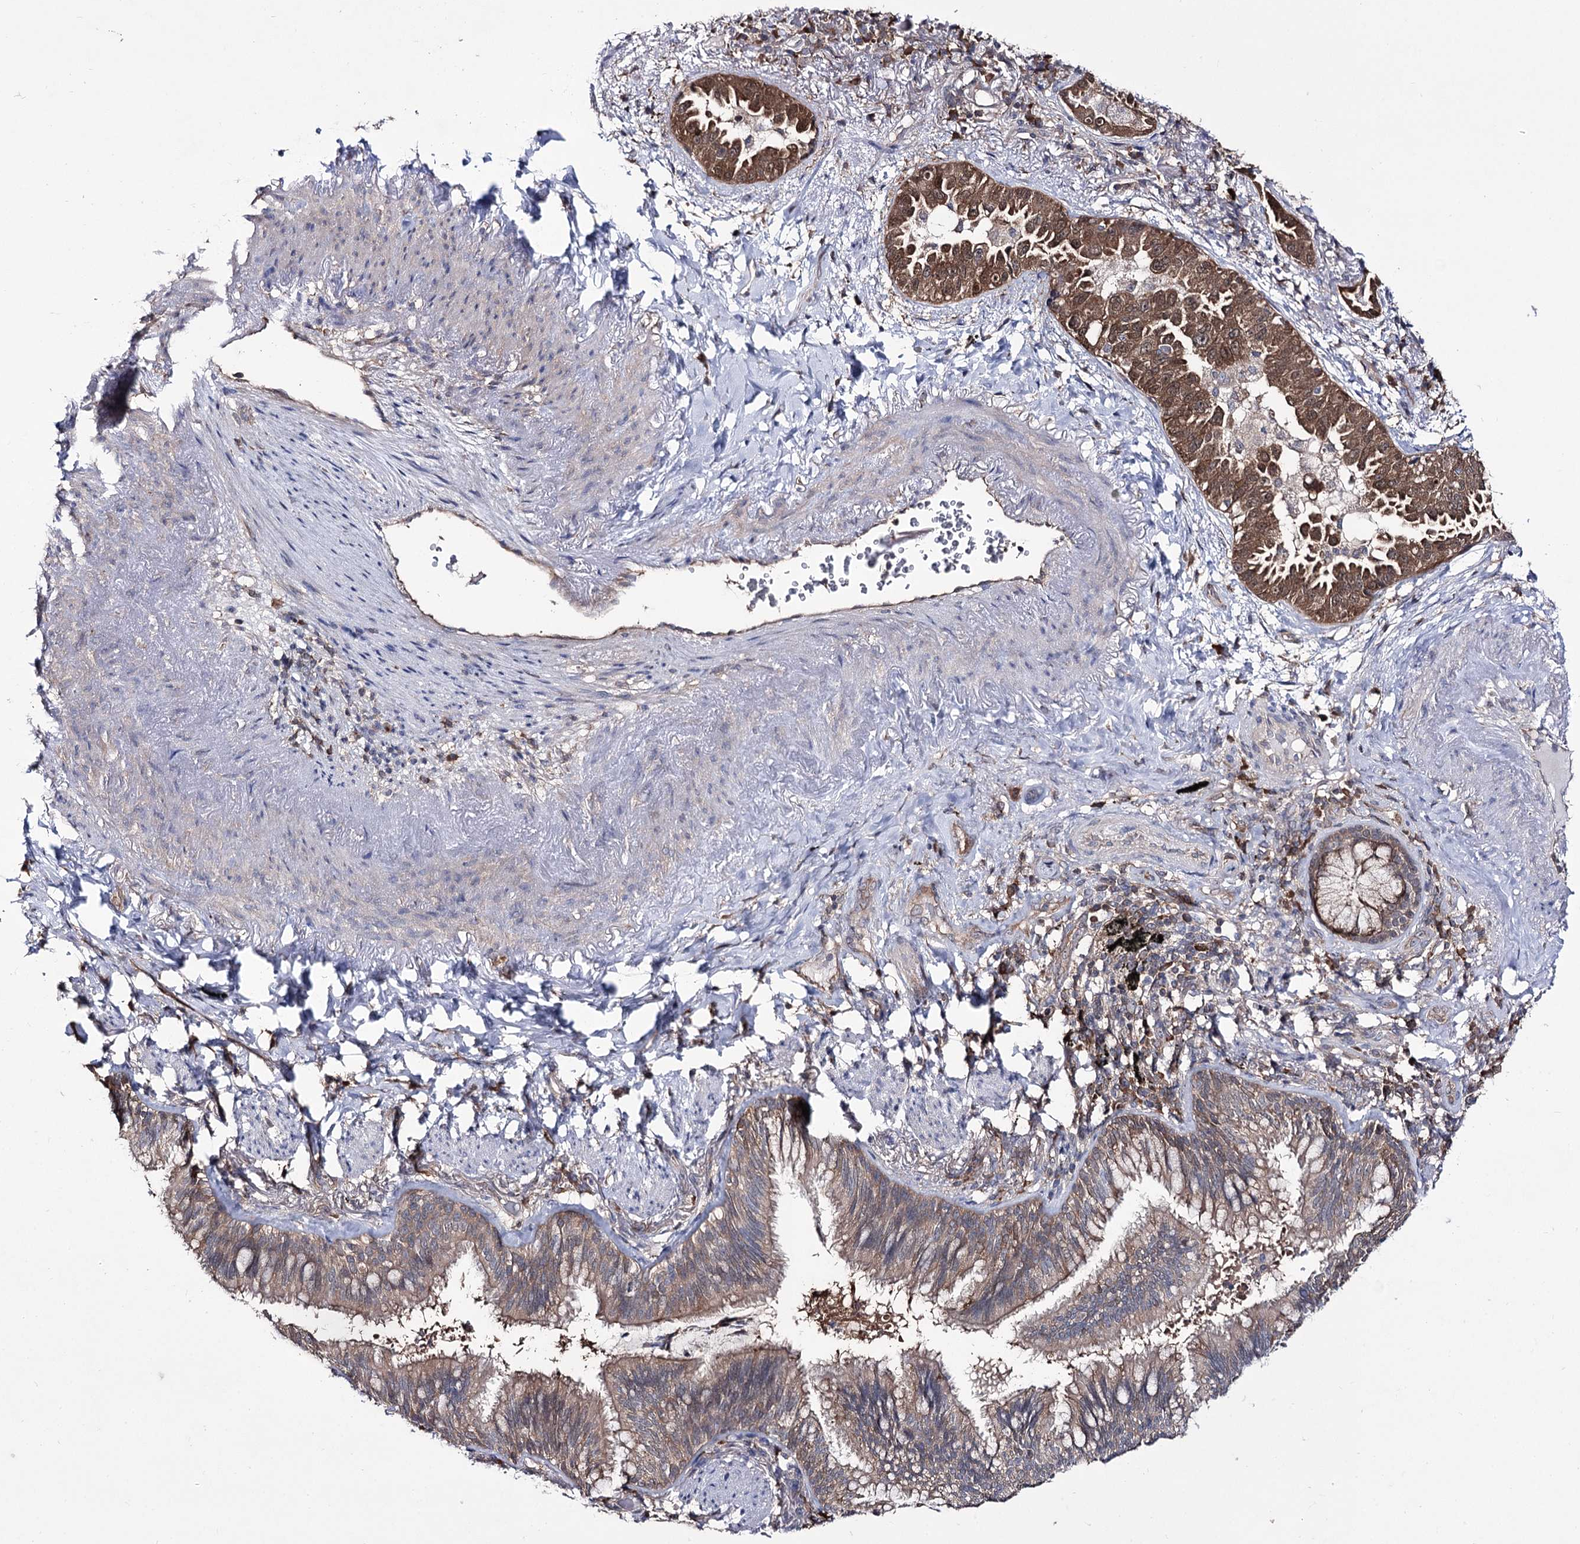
{"staining": {"intensity": "strong", "quantity": ">75%", "location": "cytoplasmic/membranous,nuclear"}, "tissue": "lung cancer", "cell_type": "Tumor cells", "image_type": "cancer", "snomed": [{"axis": "morphology", "description": "Adenocarcinoma, NOS"}, {"axis": "topography", "description": "Lung"}], "caption": "The photomicrograph exhibits staining of lung cancer (adenocarcinoma), revealing strong cytoplasmic/membranous and nuclear protein staining (brown color) within tumor cells.", "gene": "PTER", "patient": {"sex": "female", "age": 69}}